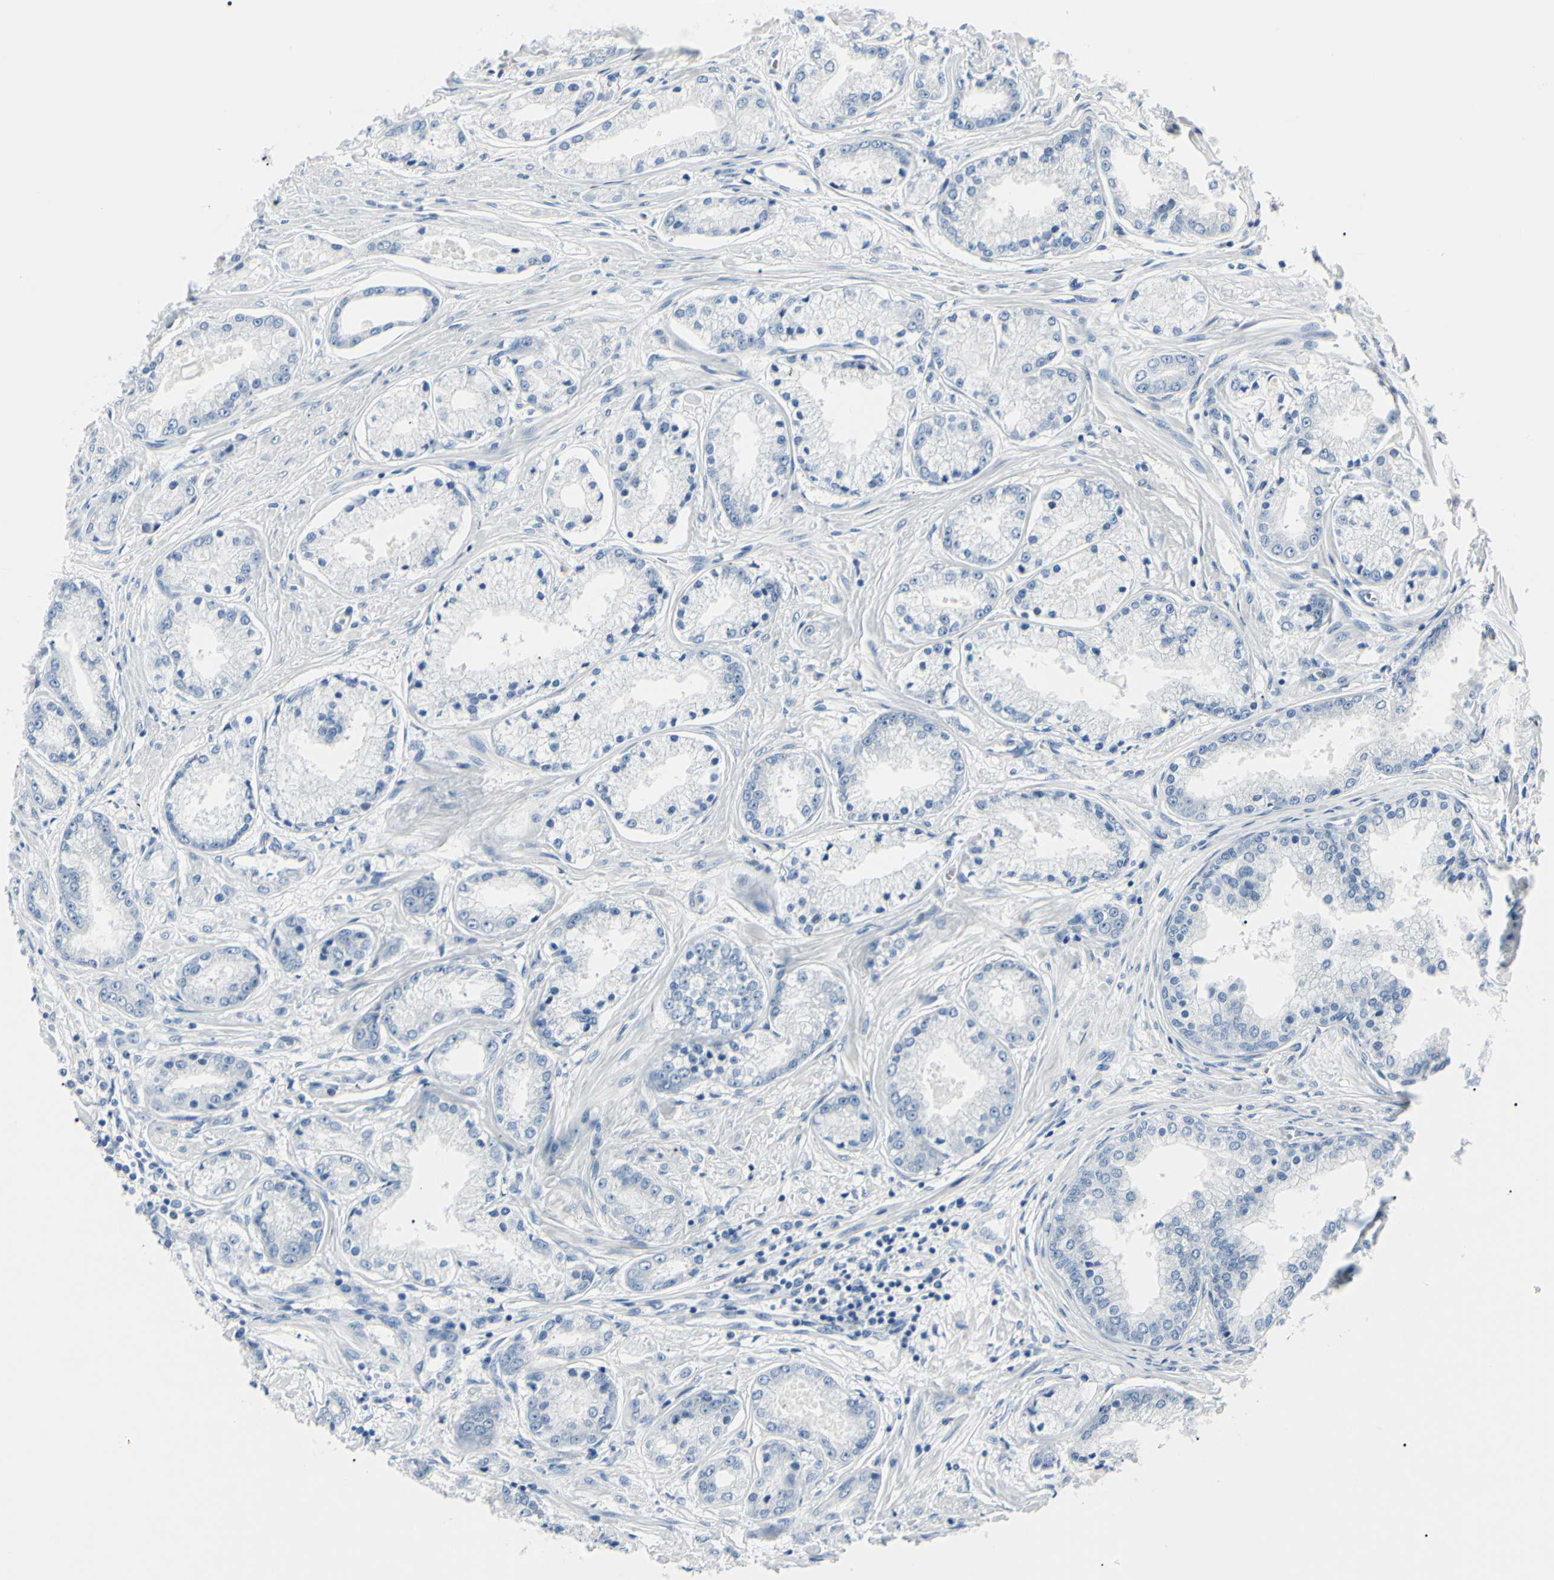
{"staining": {"intensity": "negative", "quantity": "none", "location": "none"}, "tissue": "prostate cancer", "cell_type": "Tumor cells", "image_type": "cancer", "snomed": [{"axis": "morphology", "description": "Adenocarcinoma, High grade"}, {"axis": "topography", "description": "Prostate"}], "caption": "This is an IHC photomicrograph of human prostate adenocarcinoma (high-grade). There is no expression in tumor cells.", "gene": "CA2", "patient": {"sex": "male", "age": 59}}